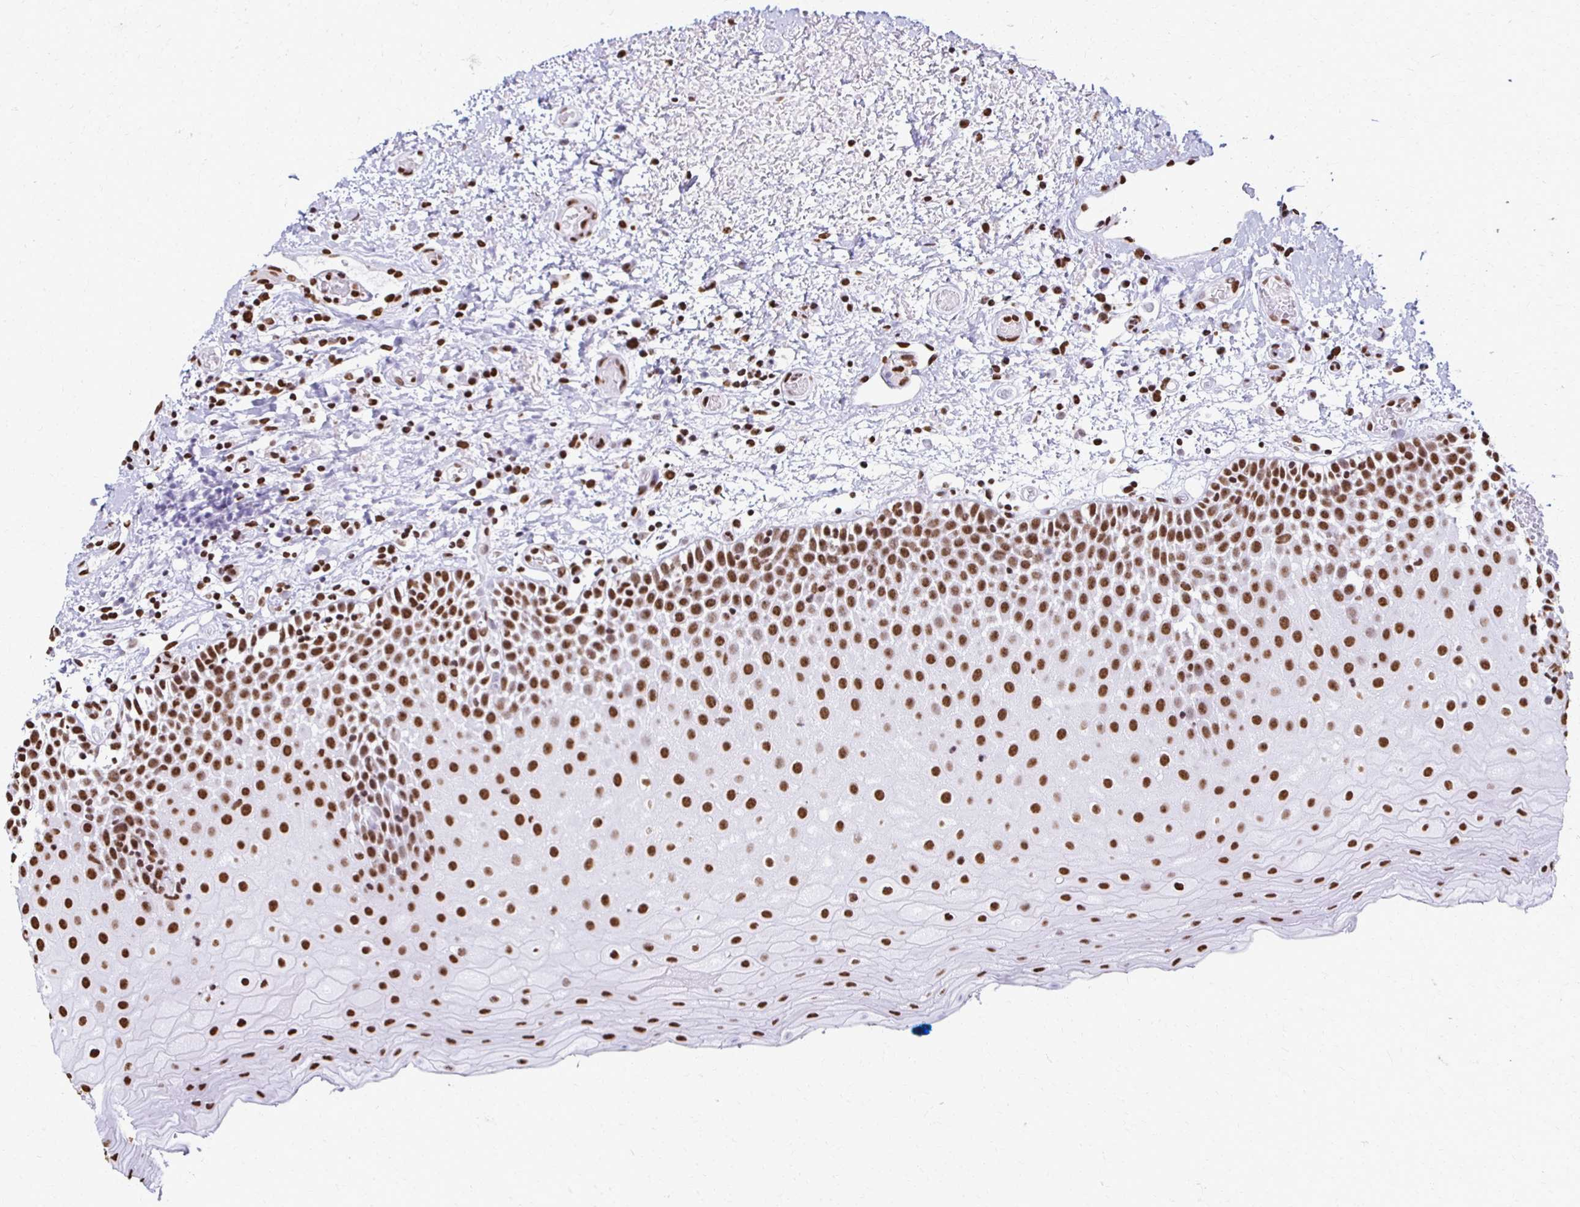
{"staining": {"intensity": "strong", "quantity": ">75%", "location": "nuclear"}, "tissue": "oral mucosa", "cell_type": "Squamous epithelial cells", "image_type": "normal", "snomed": [{"axis": "morphology", "description": "Normal tissue, NOS"}, {"axis": "topography", "description": "Oral tissue"}], "caption": "Immunohistochemistry (DAB) staining of unremarkable oral mucosa reveals strong nuclear protein positivity in about >75% of squamous epithelial cells.", "gene": "NONO", "patient": {"sex": "female", "age": 82}}